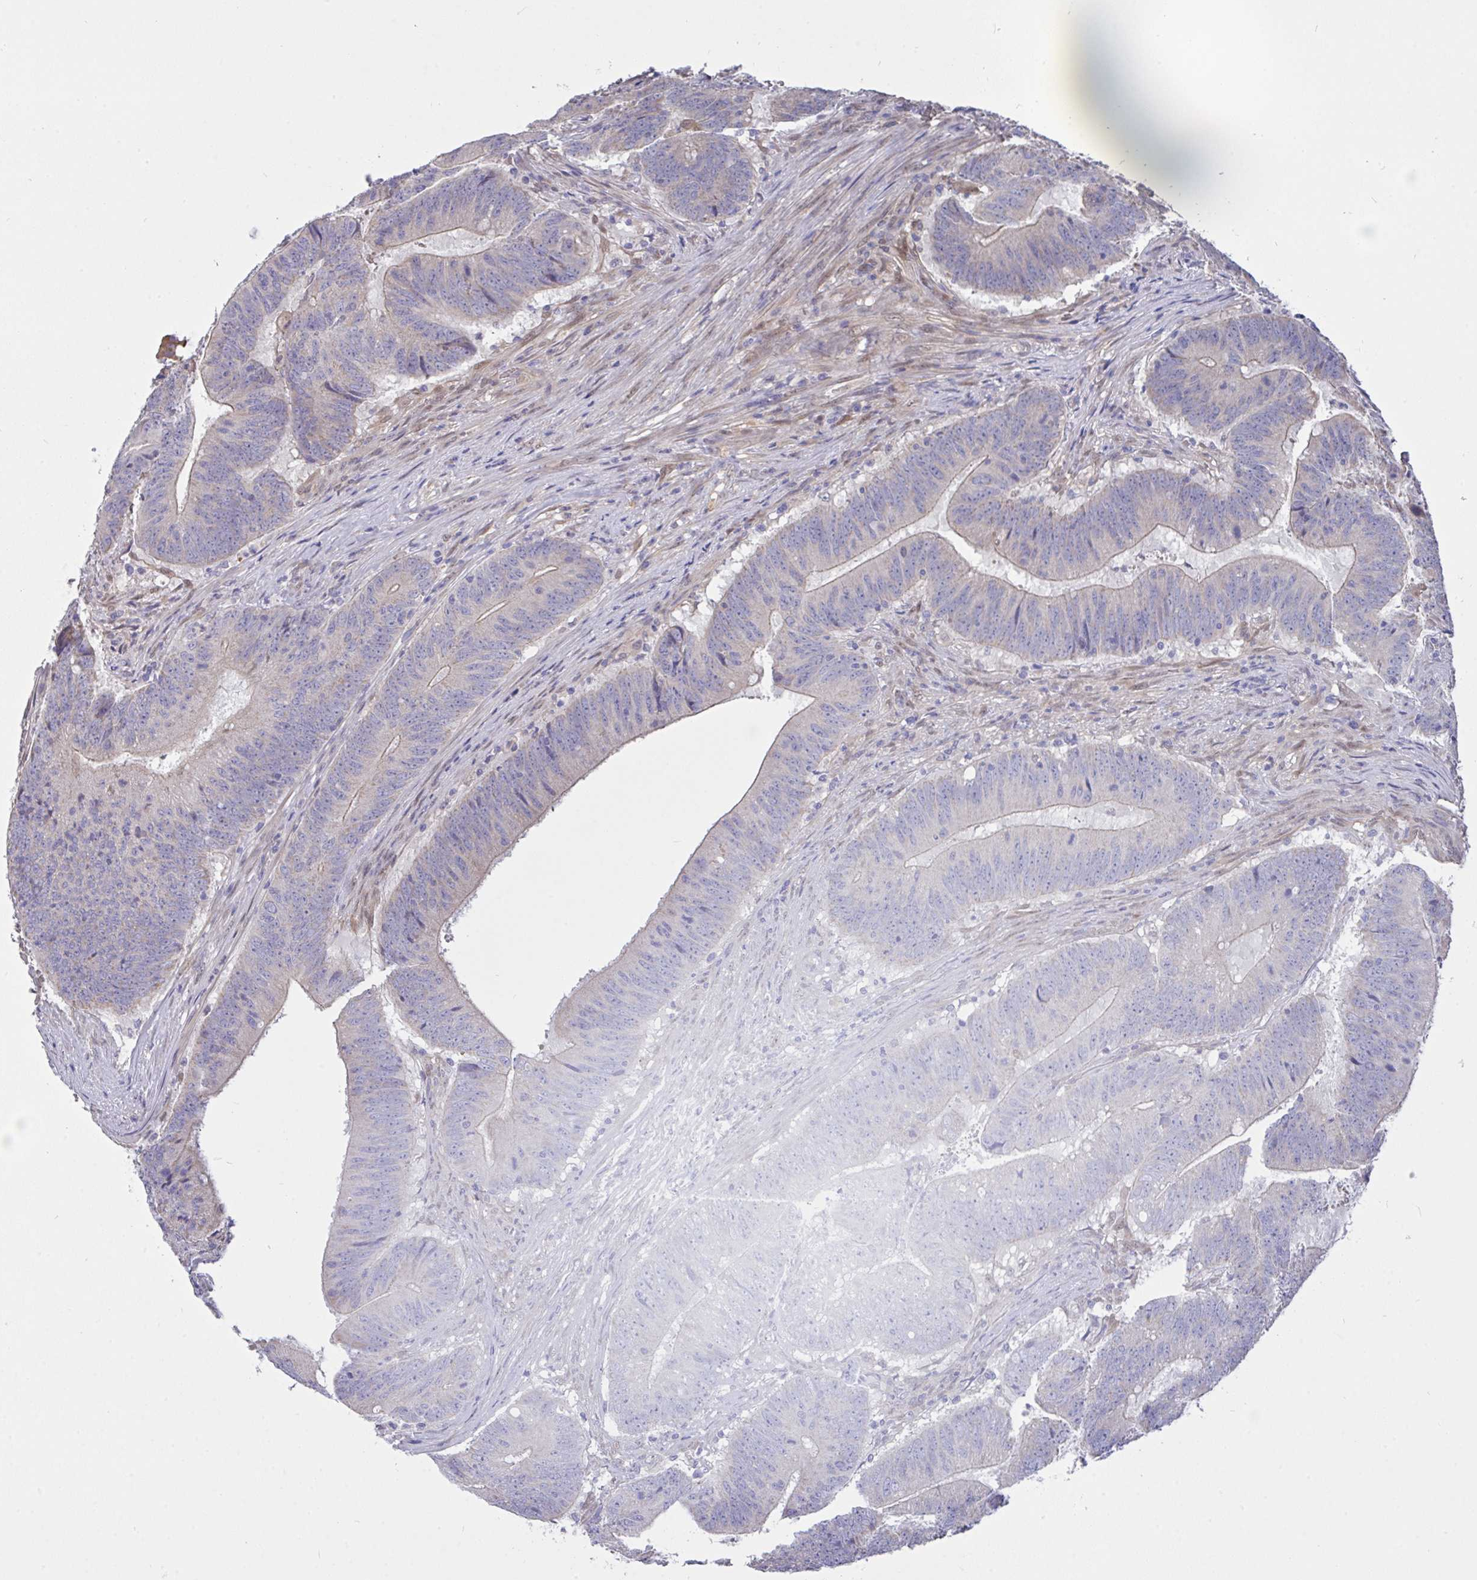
{"staining": {"intensity": "weak", "quantity": "25%-75%", "location": "cytoplasmic/membranous"}, "tissue": "colorectal cancer", "cell_type": "Tumor cells", "image_type": "cancer", "snomed": [{"axis": "morphology", "description": "Adenocarcinoma, NOS"}, {"axis": "topography", "description": "Colon"}], "caption": "Weak cytoplasmic/membranous positivity for a protein is identified in approximately 25%-75% of tumor cells of adenocarcinoma (colorectal) using IHC.", "gene": "L3HYPDH", "patient": {"sex": "female", "age": 87}}